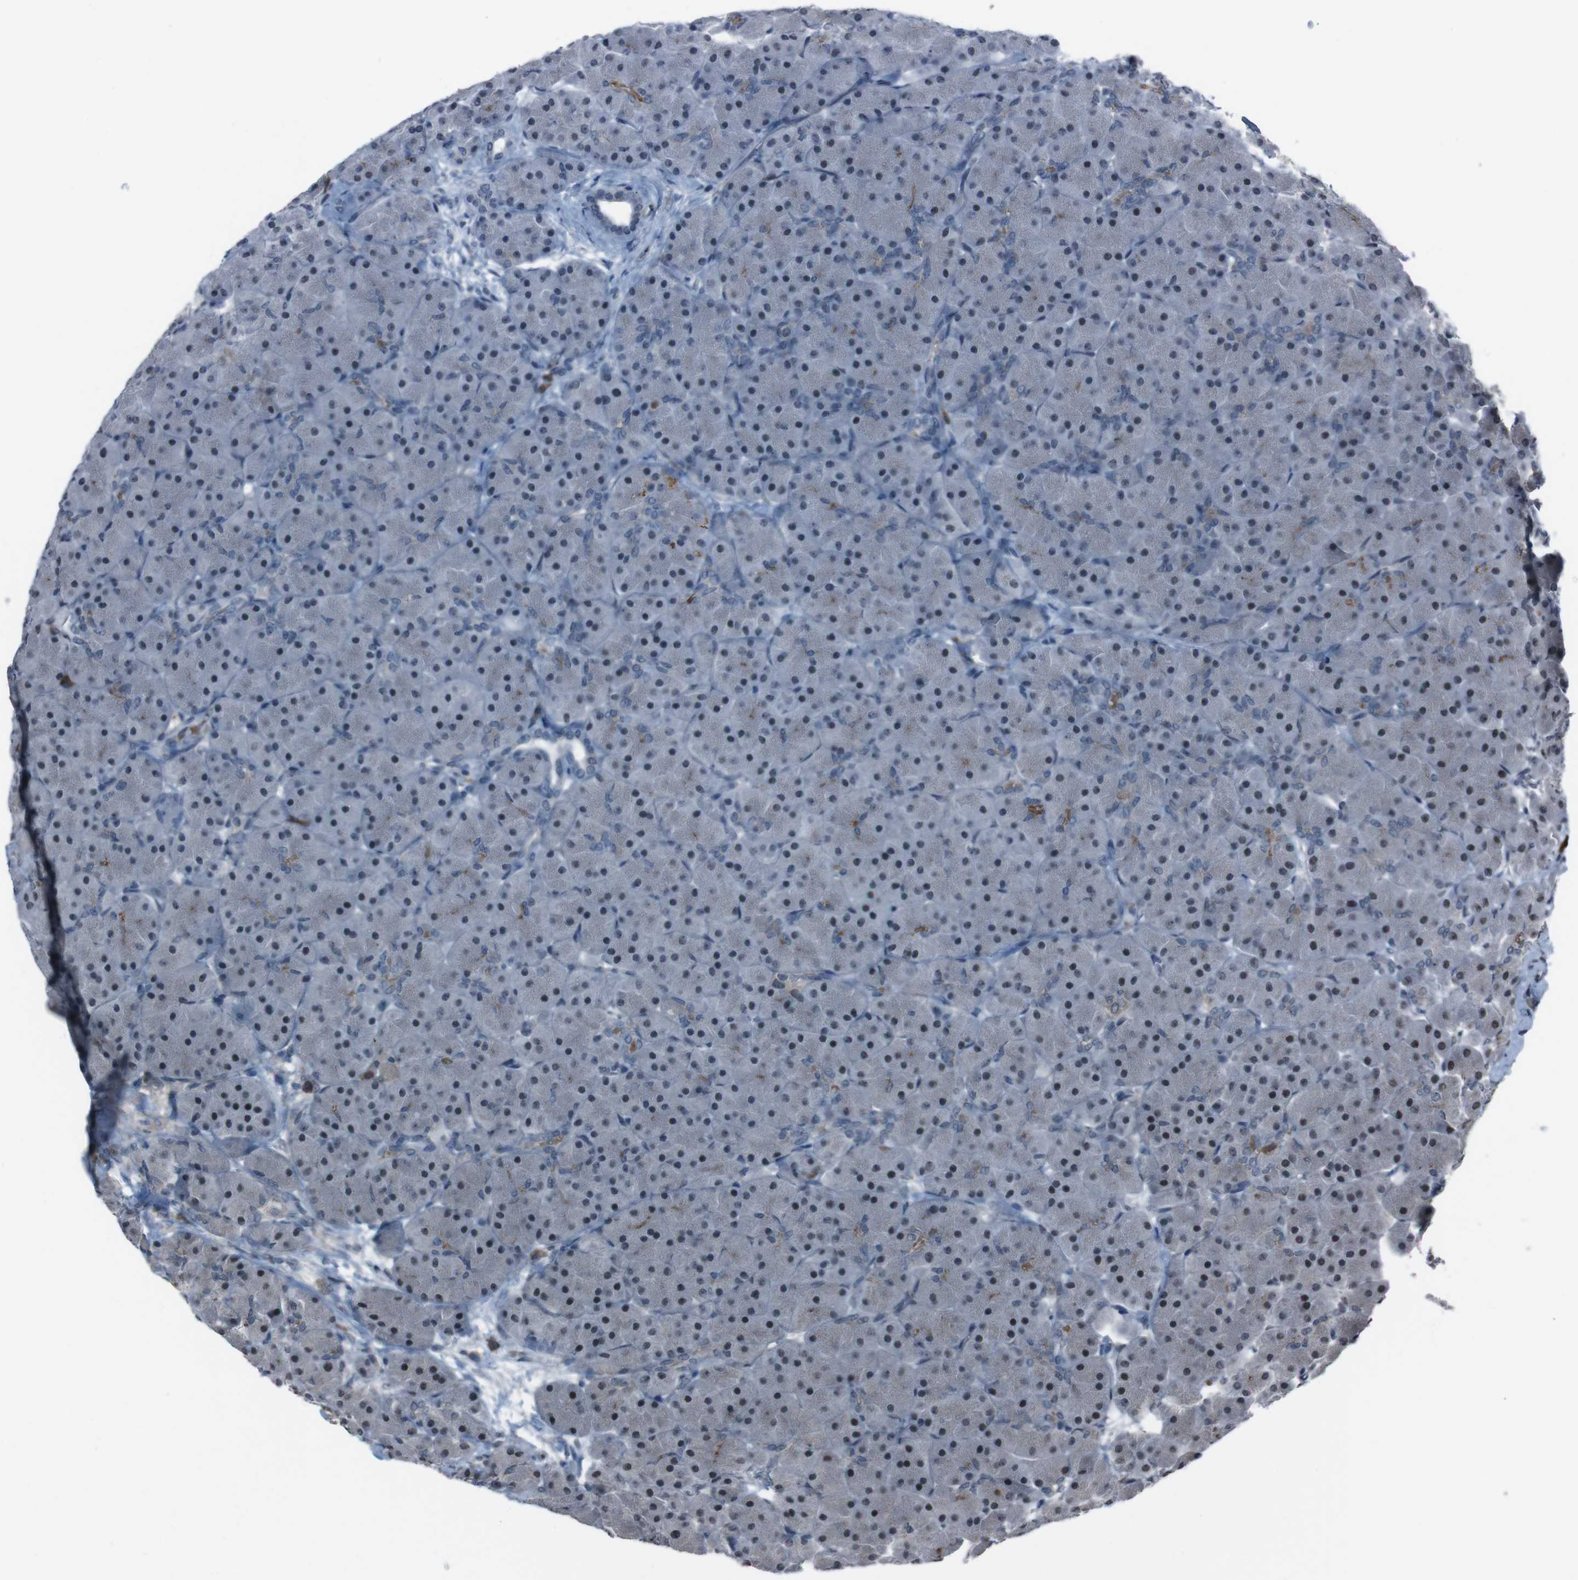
{"staining": {"intensity": "strong", "quantity": "<25%", "location": "cytoplasmic/membranous,nuclear"}, "tissue": "pancreas", "cell_type": "Exocrine glandular cells", "image_type": "normal", "snomed": [{"axis": "morphology", "description": "Normal tissue, NOS"}, {"axis": "topography", "description": "Pancreas"}], "caption": "This image shows immunohistochemistry staining of benign human pancreas, with medium strong cytoplasmic/membranous,nuclear expression in about <25% of exocrine glandular cells.", "gene": "SS18L1", "patient": {"sex": "male", "age": 66}}